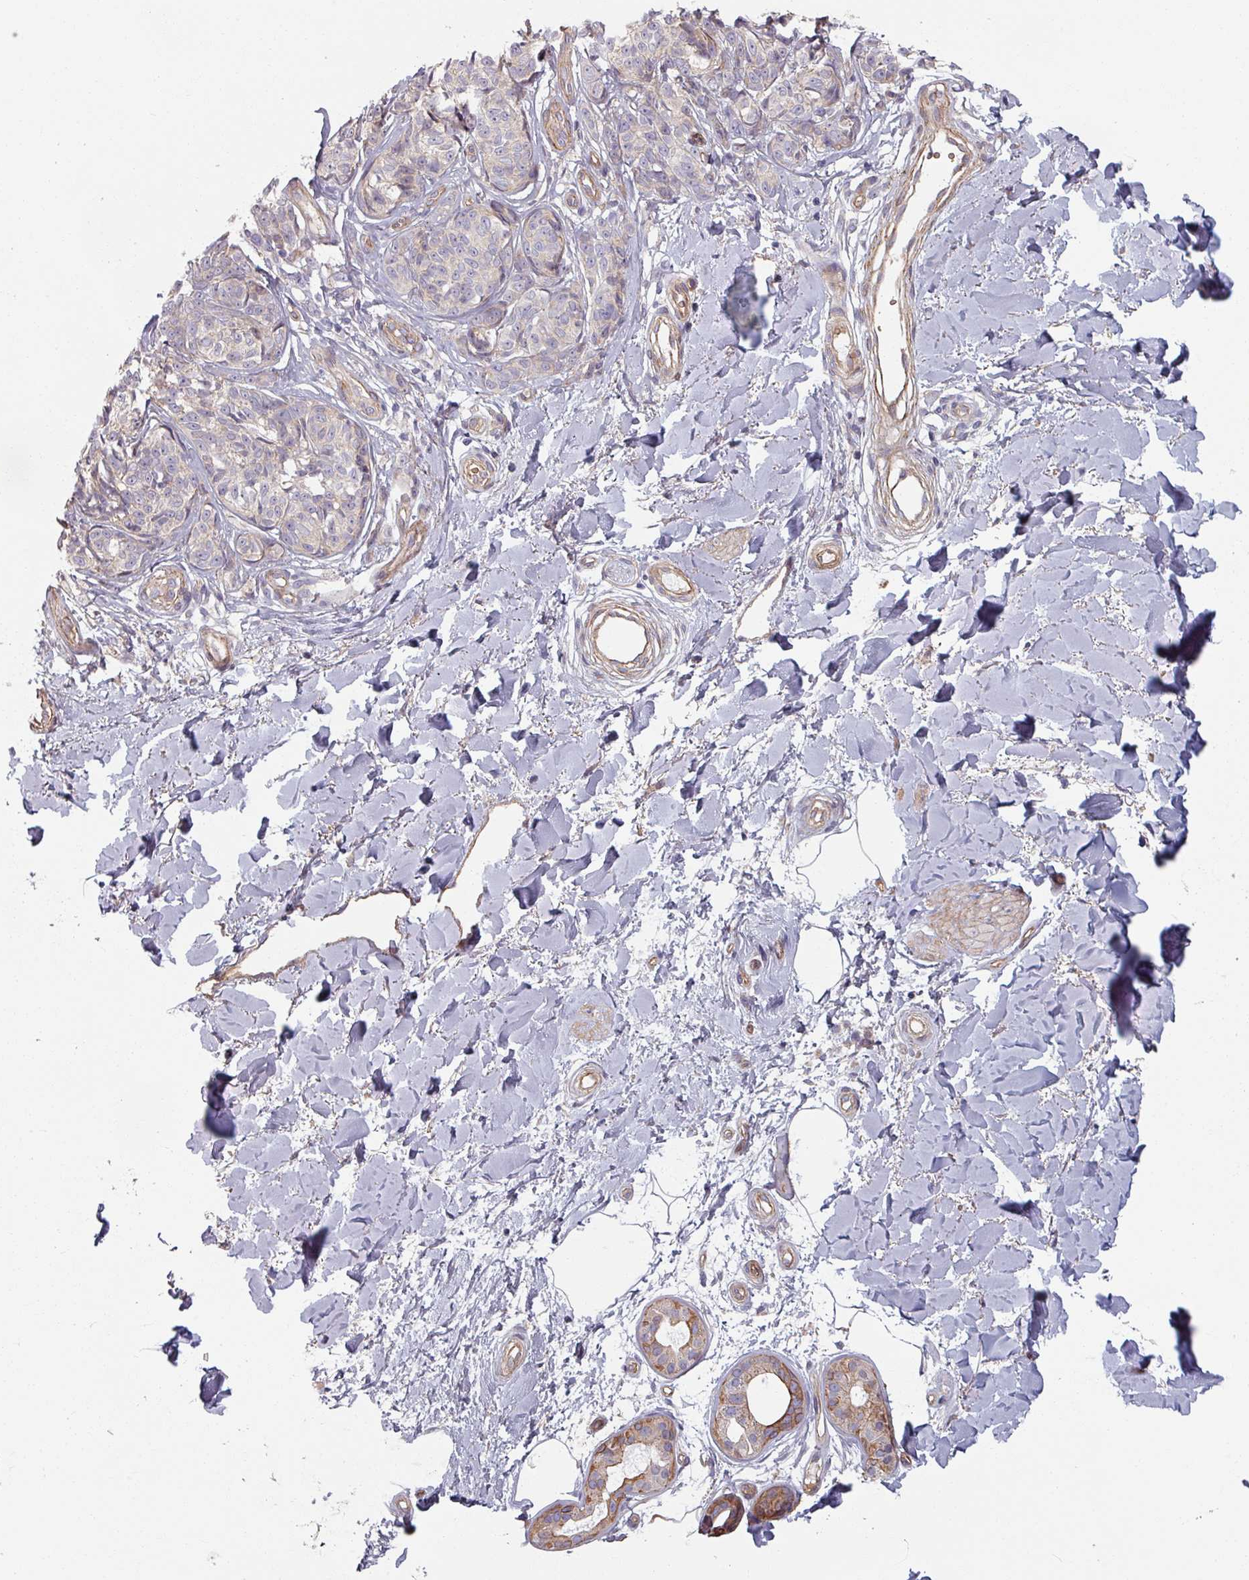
{"staining": {"intensity": "negative", "quantity": "none", "location": "none"}, "tissue": "melanoma", "cell_type": "Tumor cells", "image_type": "cancer", "snomed": [{"axis": "morphology", "description": "Malignant melanoma, NOS"}, {"axis": "topography", "description": "Skin"}], "caption": "Immunohistochemical staining of malignant melanoma shows no significant expression in tumor cells.", "gene": "C4BPB", "patient": {"sex": "female", "age": 37}}